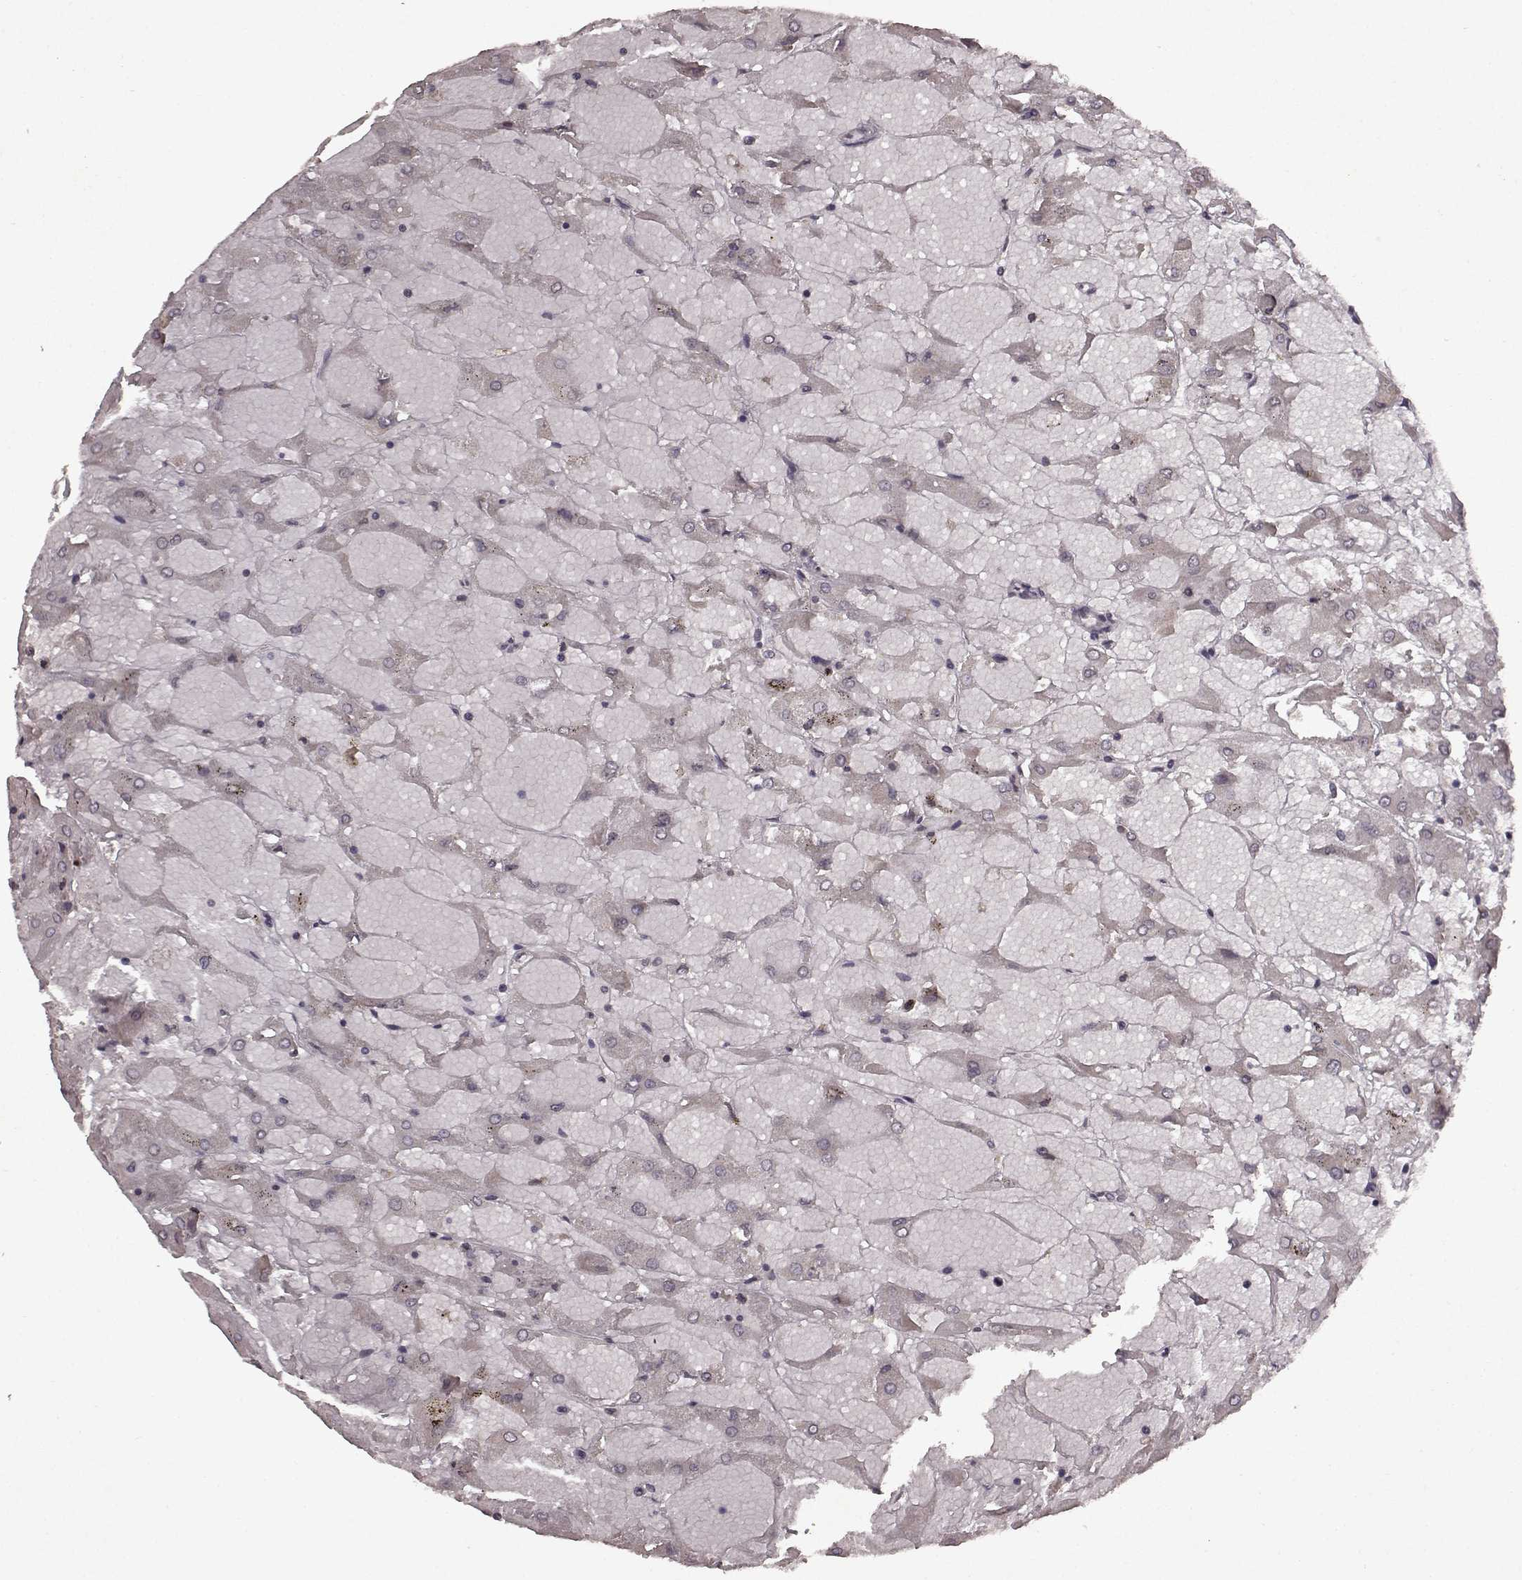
{"staining": {"intensity": "negative", "quantity": "none", "location": "none"}, "tissue": "renal cancer", "cell_type": "Tumor cells", "image_type": "cancer", "snomed": [{"axis": "morphology", "description": "Adenocarcinoma, NOS"}, {"axis": "topography", "description": "Kidney"}], "caption": "Renal cancer (adenocarcinoma) stained for a protein using IHC shows no expression tumor cells.", "gene": "LHB", "patient": {"sex": "male", "age": 72}}